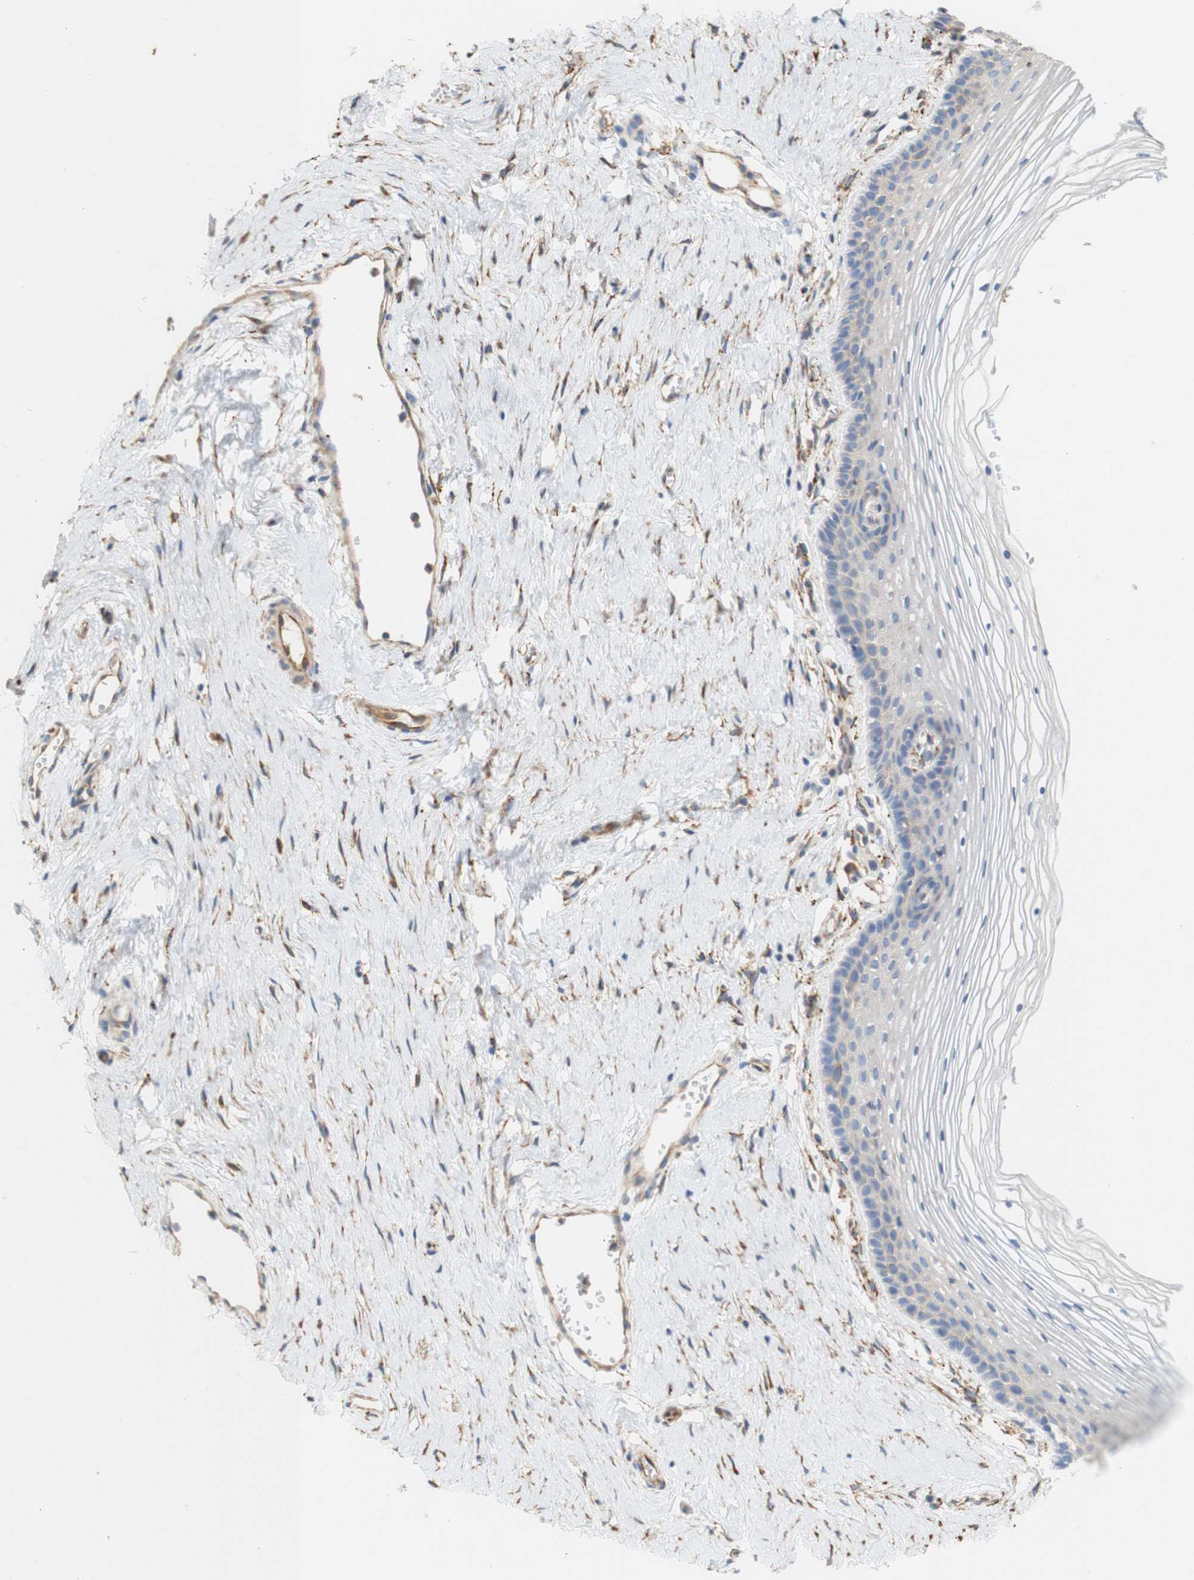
{"staining": {"intensity": "negative", "quantity": "none", "location": "none"}, "tissue": "vagina", "cell_type": "Squamous epithelial cells", "image_type": "normal", "snomed": [{"axis": "morphology", "description": "Normal tissue, NOS"}, {"axis": "topography", "description": "Vagina"}], "caption": "Immunohistochemistry histopathology image of normal human vagina stained for a protein (brown), which displays no positivity in squamous epithelial cells. (Stains: DAB (3,3'-diaminobenzidine) immunohistochemistry with hematoxylin counter stain, Microscopy: brightfield microscopy at high magnification).", "gene": "EIF2AK4", "patient": {"sex": "female", "age": 32}}